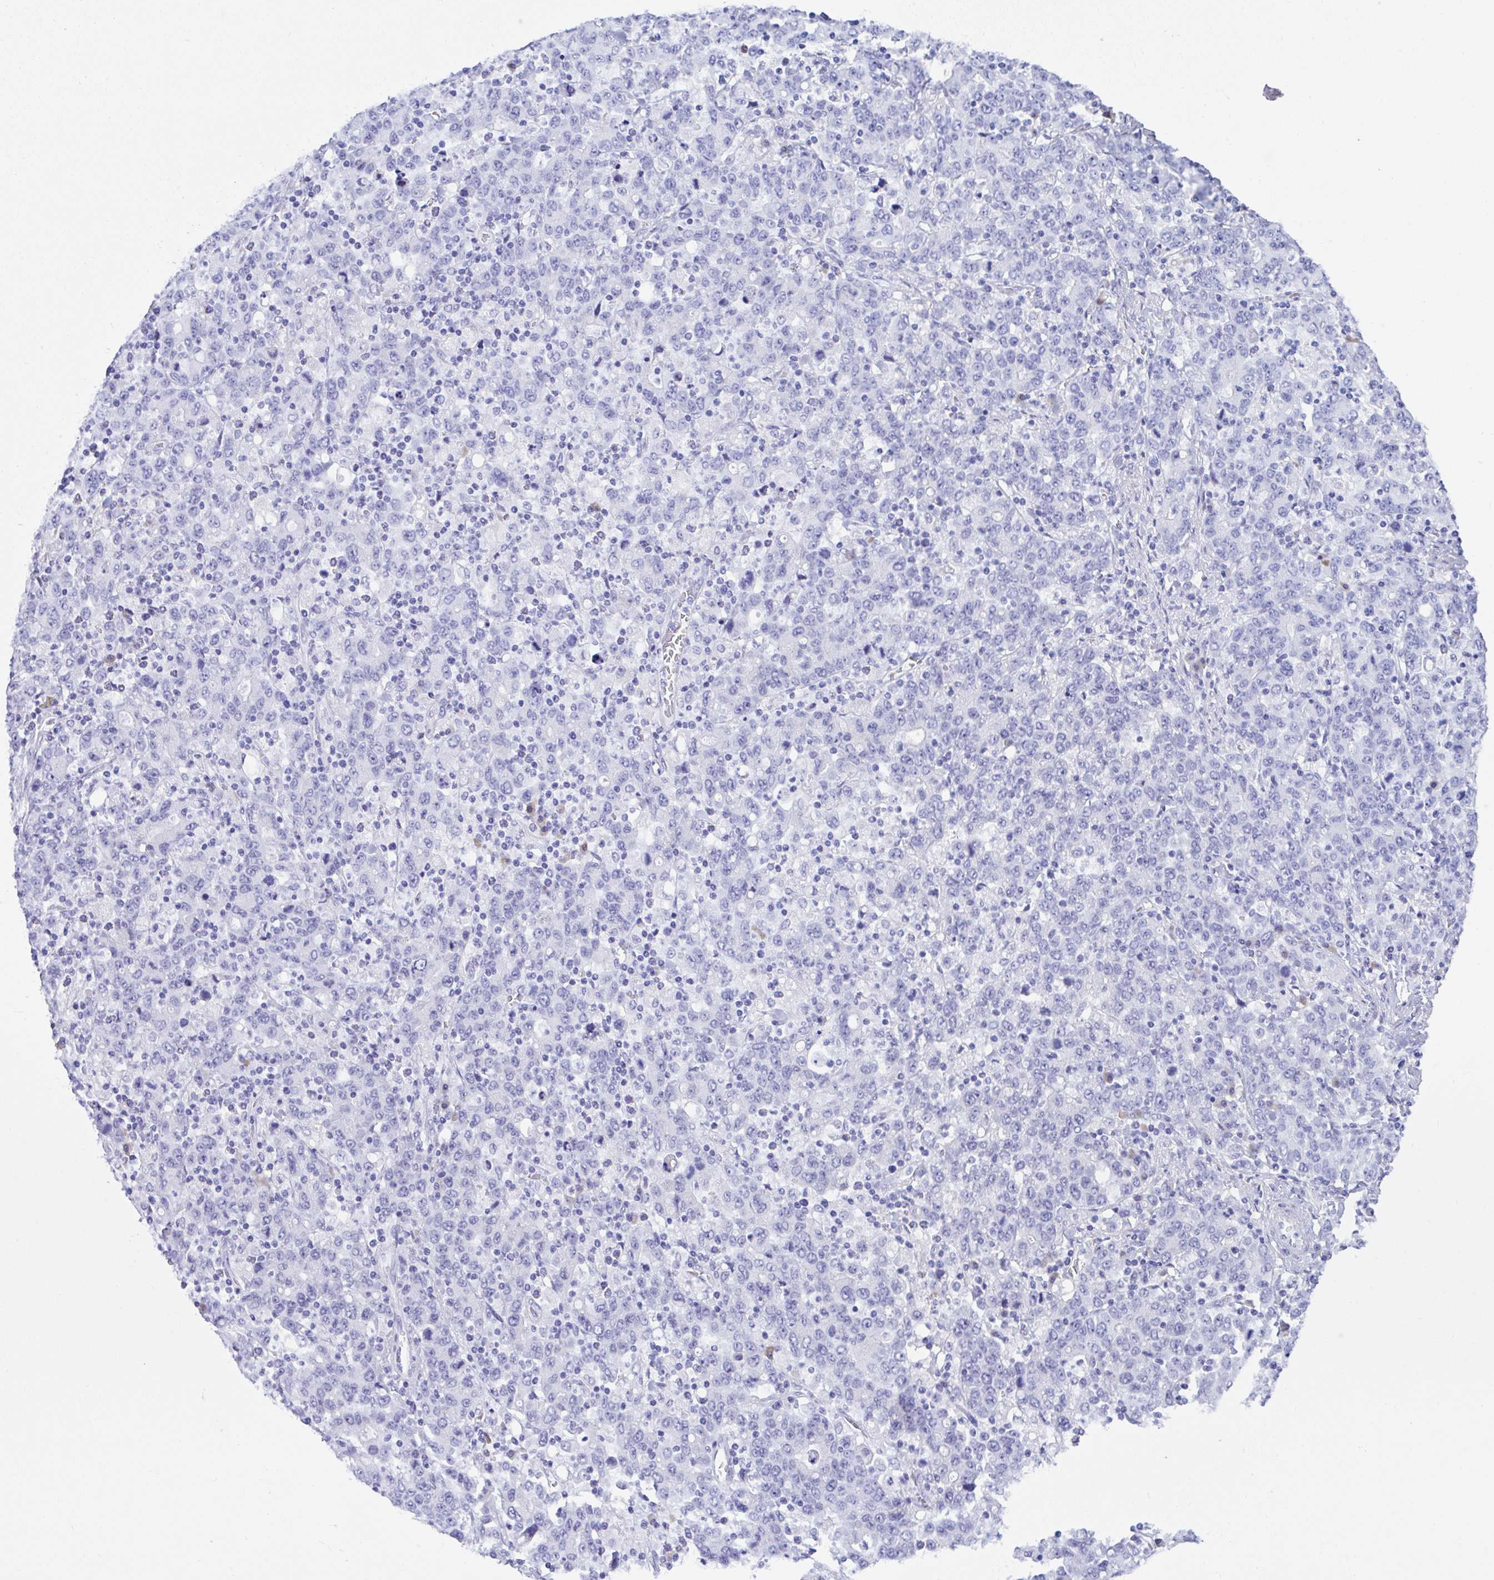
{"staining": {"intensity": "negative", "quantity": "none", "location": "none"}, "tissue": "stomach cancer", "cell_type": "Tumor cells", "image_type": "cancer", "snomed": [{"axis": "morphology", "description": "Adenocarcinoma, NOS"}, {"axis": "topography", "description": "Stomach, upper"}], "caption": "DAB immunohistochemical staining of human stomach cancer reveals no significant expression in tumor cells.", "gene": "SEL1L2", "patient": {"sex": "male", "age": 69}}